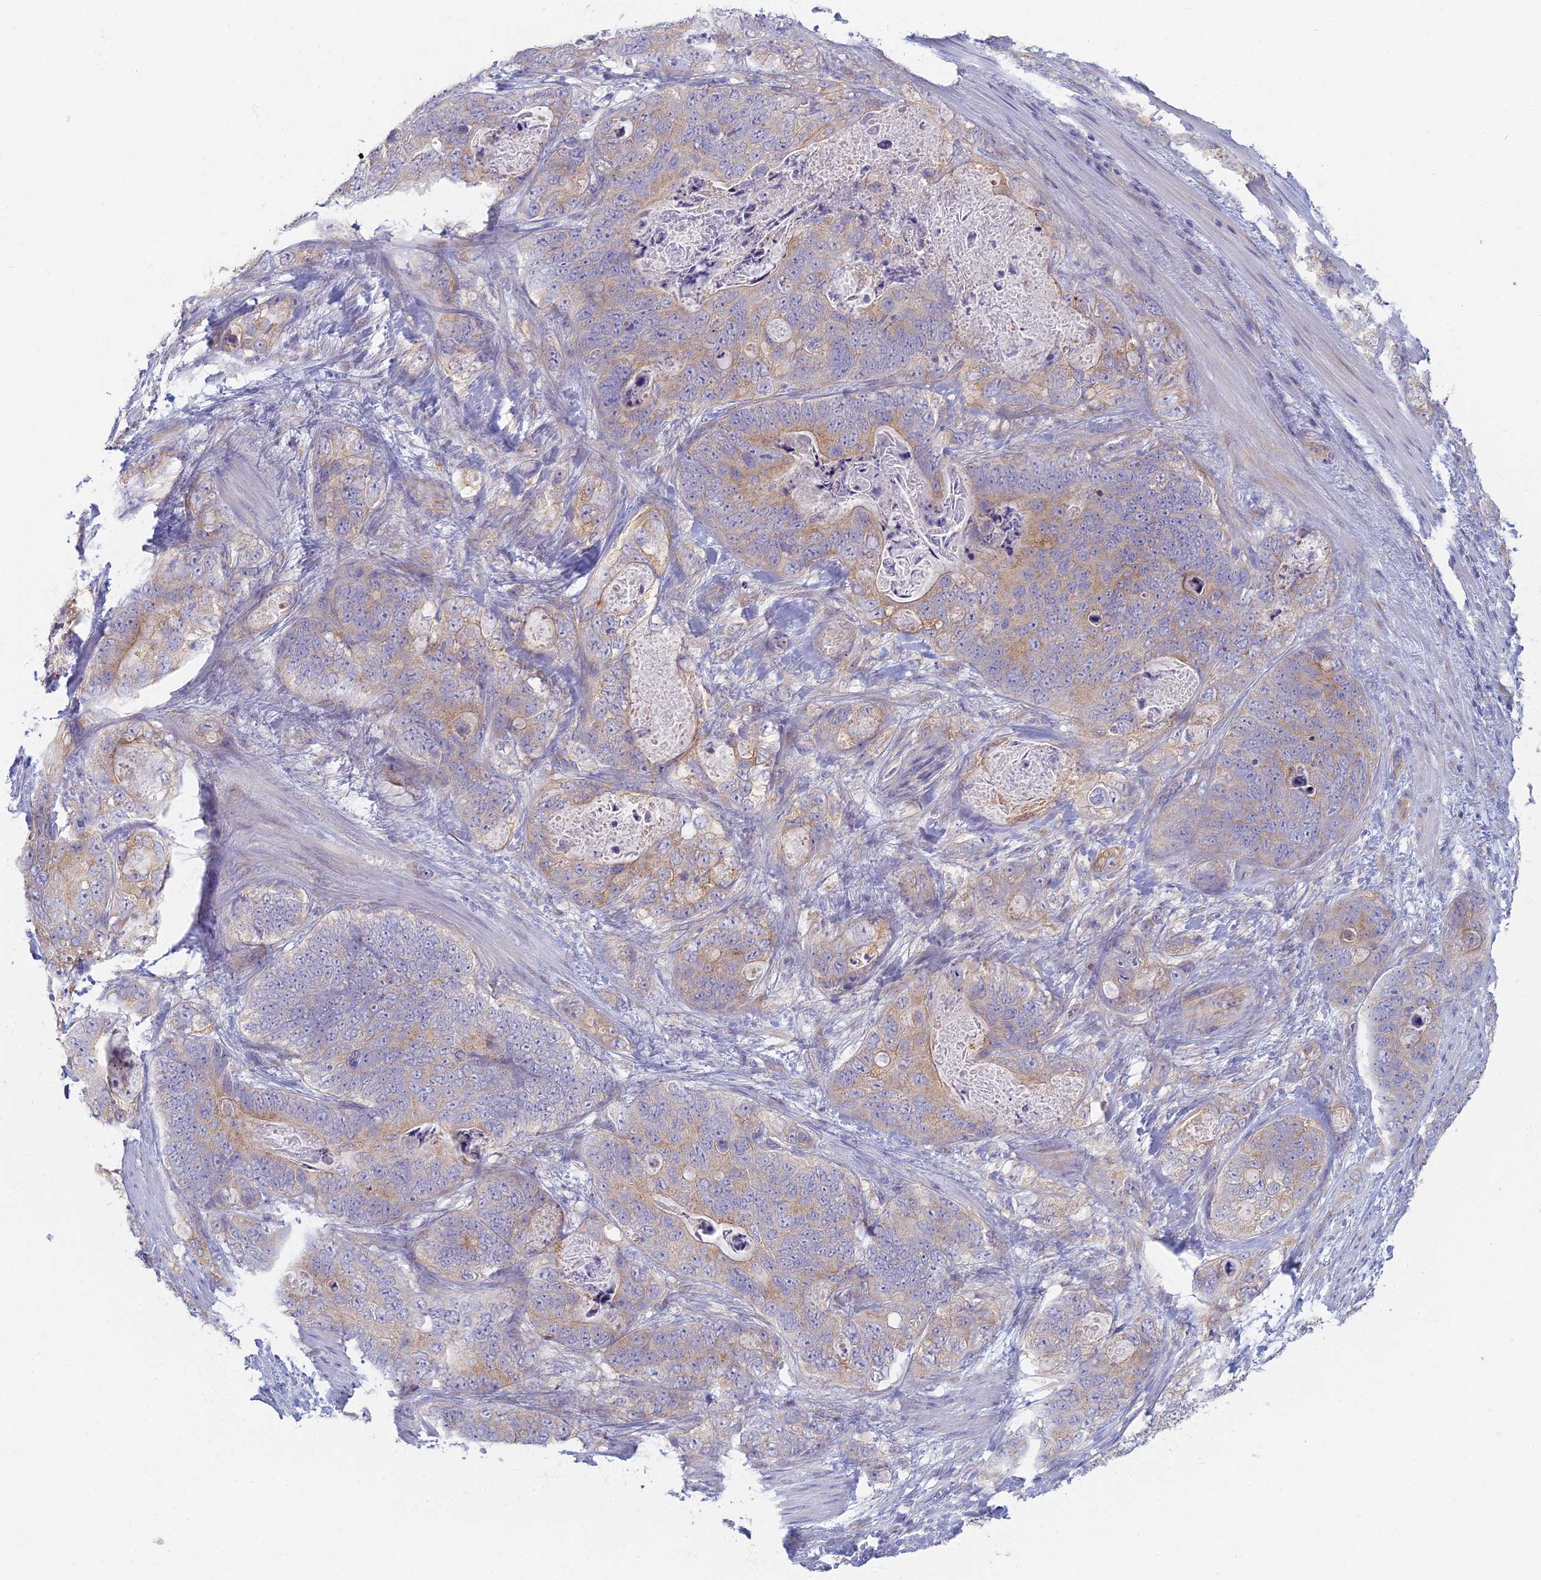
{"staining": {"intensity": "weak", "quantity": "25%-75%", "location": "cytoplasmic/membranous"}, "tissue": "stomach cancer", "cell_type": "Tumor cells", "image_type": "cancer", "snomed": [{"axis": "morphology", "description": "Normal tissue, NOS"}, {"axis": "morphology", "description": "Adenocarcinoma, NOS"}, {"axis": "topography", "description": "Stomach"}], "caption": "Stomach cancer stained with DAB immunohistochemistry shows low levels of weak cytoplasmic/membranous expression in approximately 25%-75% of tumor cells. The staining was performed using DAB, with brown indicating positive protein expression. Nuclei are stained blue with hematoxylin.", "gene": "PROX2", "patient": {"sex": "female", "age": 89}}